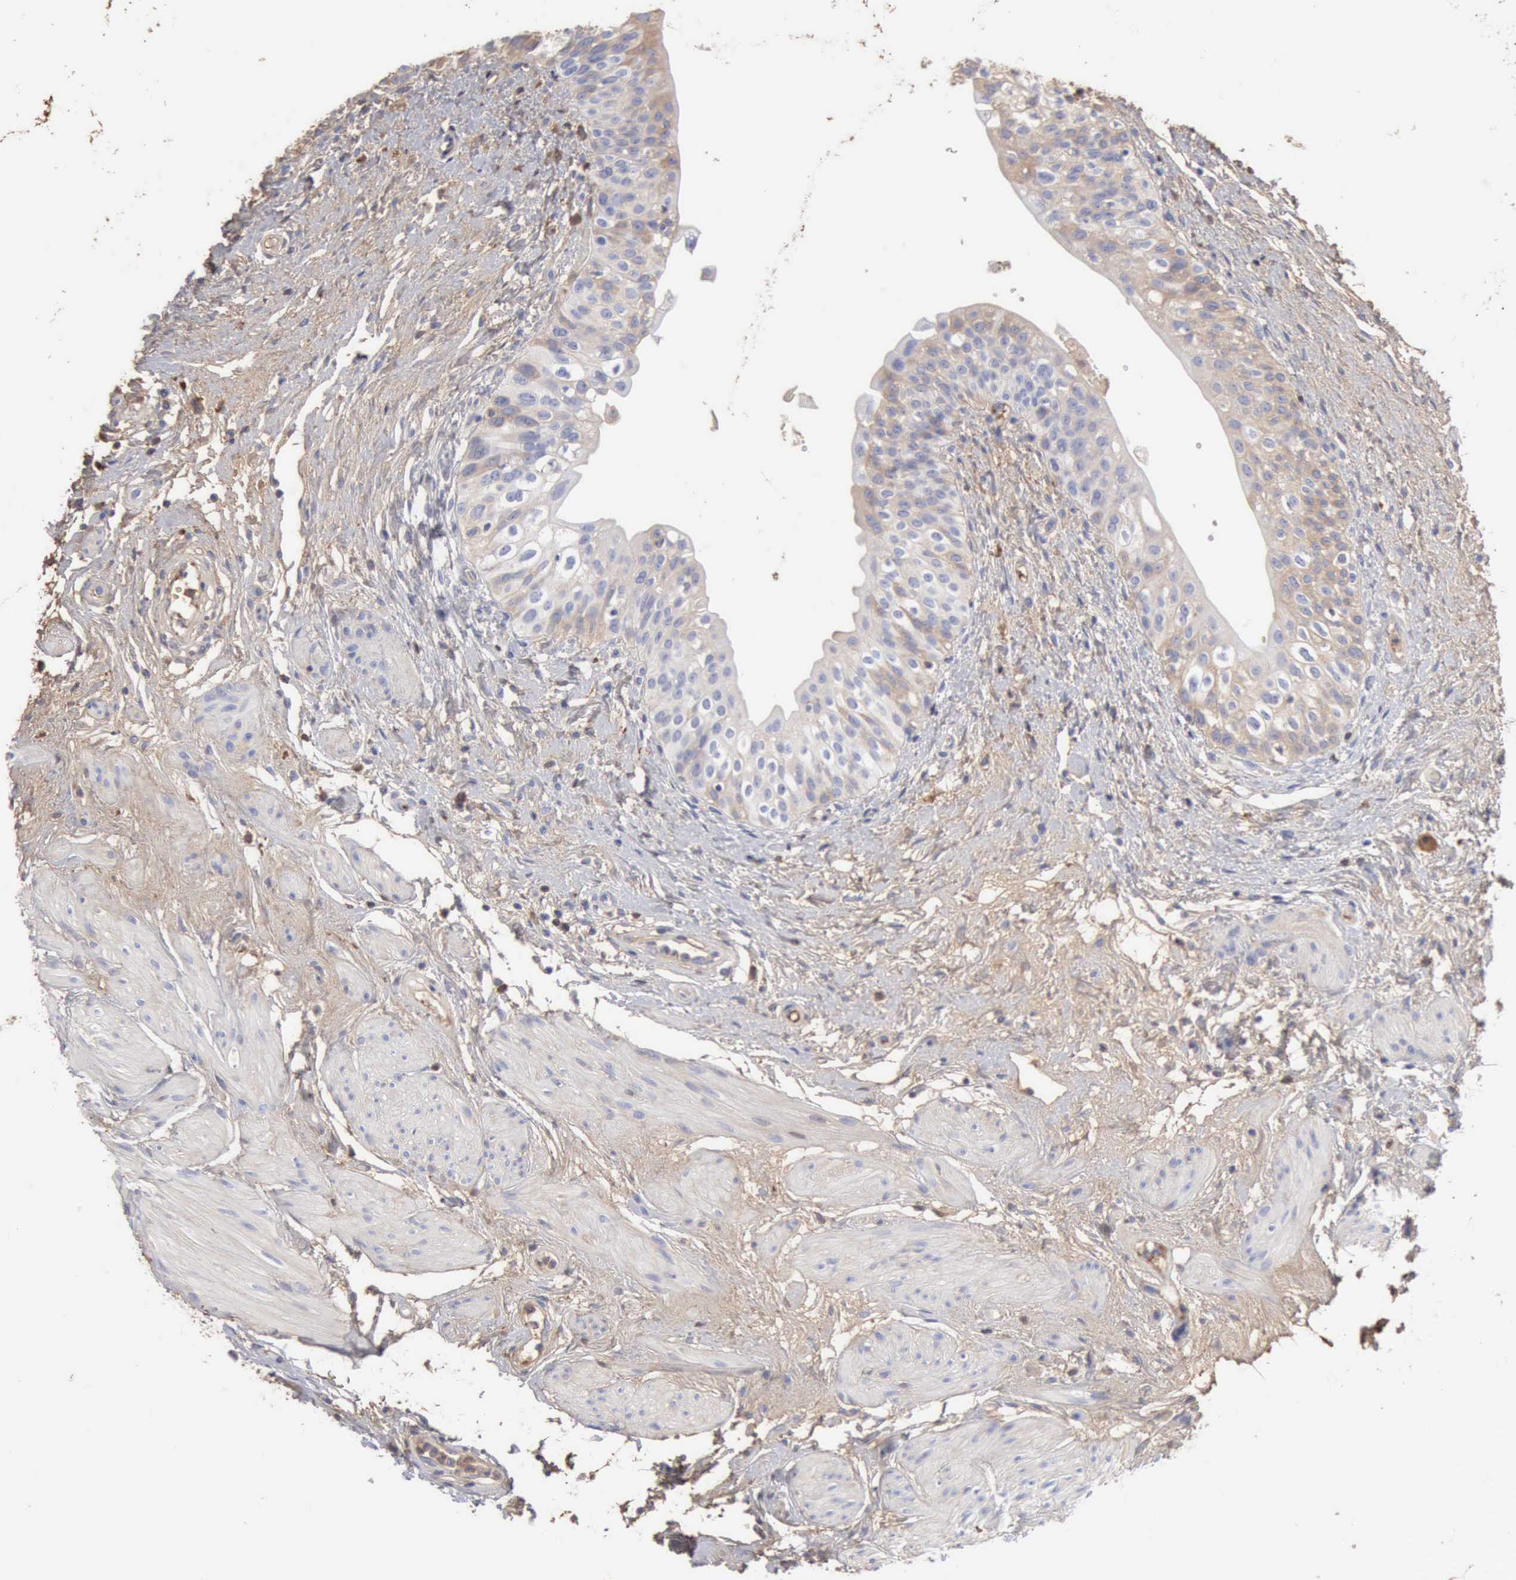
{"staining": {"intensity": "weak", "quantity": "<25%", "location": "cytoplasmic/membranous"}, "tissue": "urinary bladder", "cell_type": "Urothelial cells", "image_type": "normal", "snomed": [{"axis": "morphology", "description": "Normal tissue, NOS"}, {"axis": "topography", "description": "Urinary bladder"}], "caption": "This micrograph is of benign urinary bladder stained with IHC to label a protein in brown with the nuclei are counter-stained blue. There is no positivity in urothelial cells.", "gene": "SERPINA1", "patient": {"sex": "female", "age": 55}}